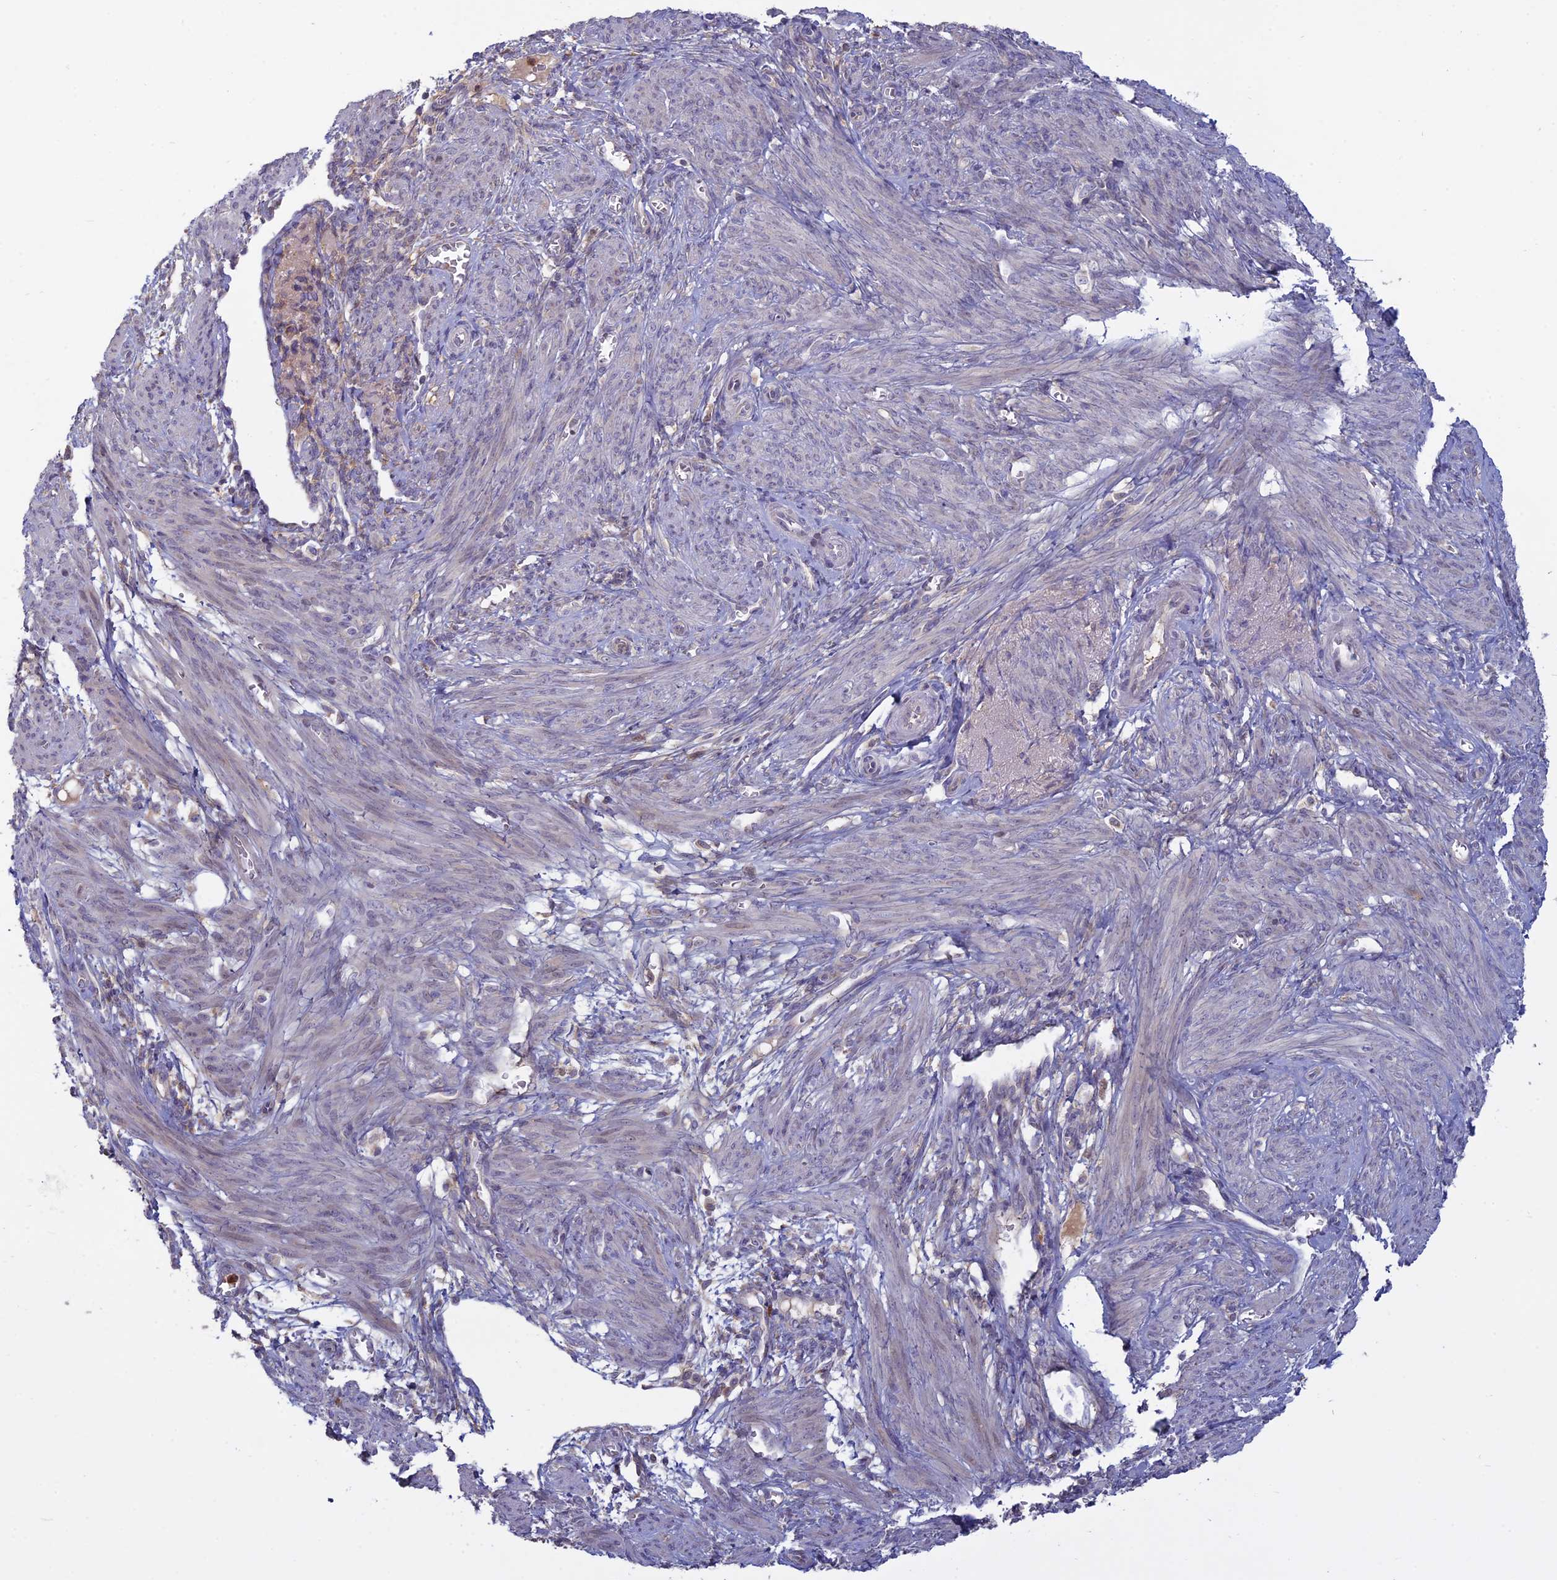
{"staining": {"intensity": "negative", "quantity": "none", "location": "none"}, "tissue": "smooth muscle", "cell_type": "Smooth muscle cells", "image_type": "normal", "snomed": [{"axis": "morphology", "description": "Normal tissue, NOS"}, {"axis": "topography", "description": "Smooth muscle"}], "caption": "This is an immunohistochemistry (IHC) image of unremarkable human smooth muscle. There is no staining in smooth muscle cells.", "gene": "TMEM208", "patient": {"sex": "female", "age": 39}}